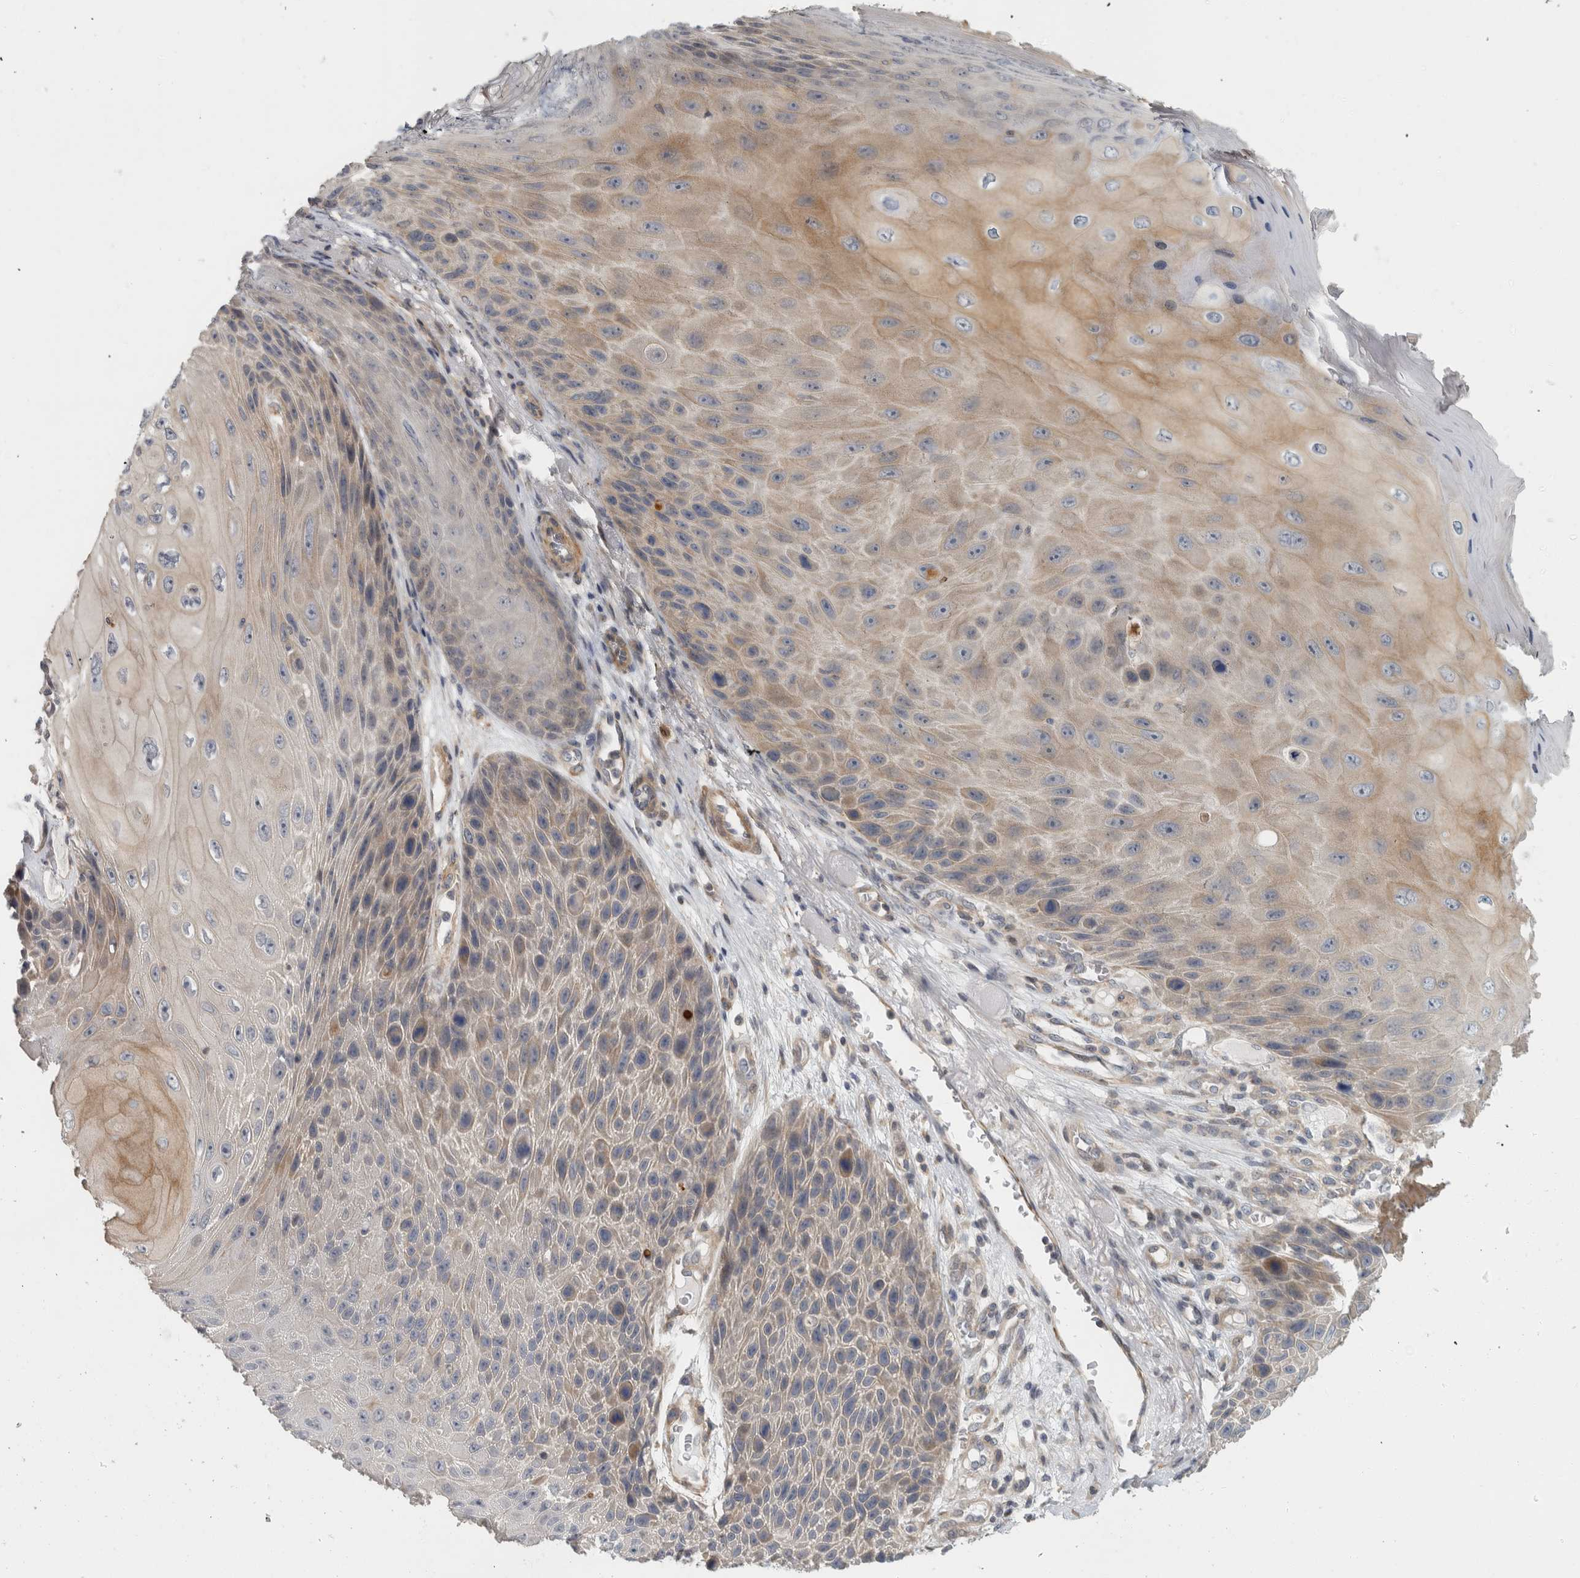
{"staining": {"intensity": "weak", "quantity": ">75%", "location": "cytoplasmic/membranous"}, "tissue": "skin cancer", "cell_type": "Tumor cells", "image_type": "cancer", "snomed": [{"axis": "morphology", "description": "Squamous cell carcinoma, NOS"}, {"axis": "topography", "description": "Skin"}], "caption": "About >75% of tumor cells in human skin cancer (squamous cell carcinoma) exhibit weak cytoplasmic/membranous protein staining as visualized by brown immunohistochemical staining.", "gene": "ZNF804B", "patient": {"sex": "female", "age": 88}}